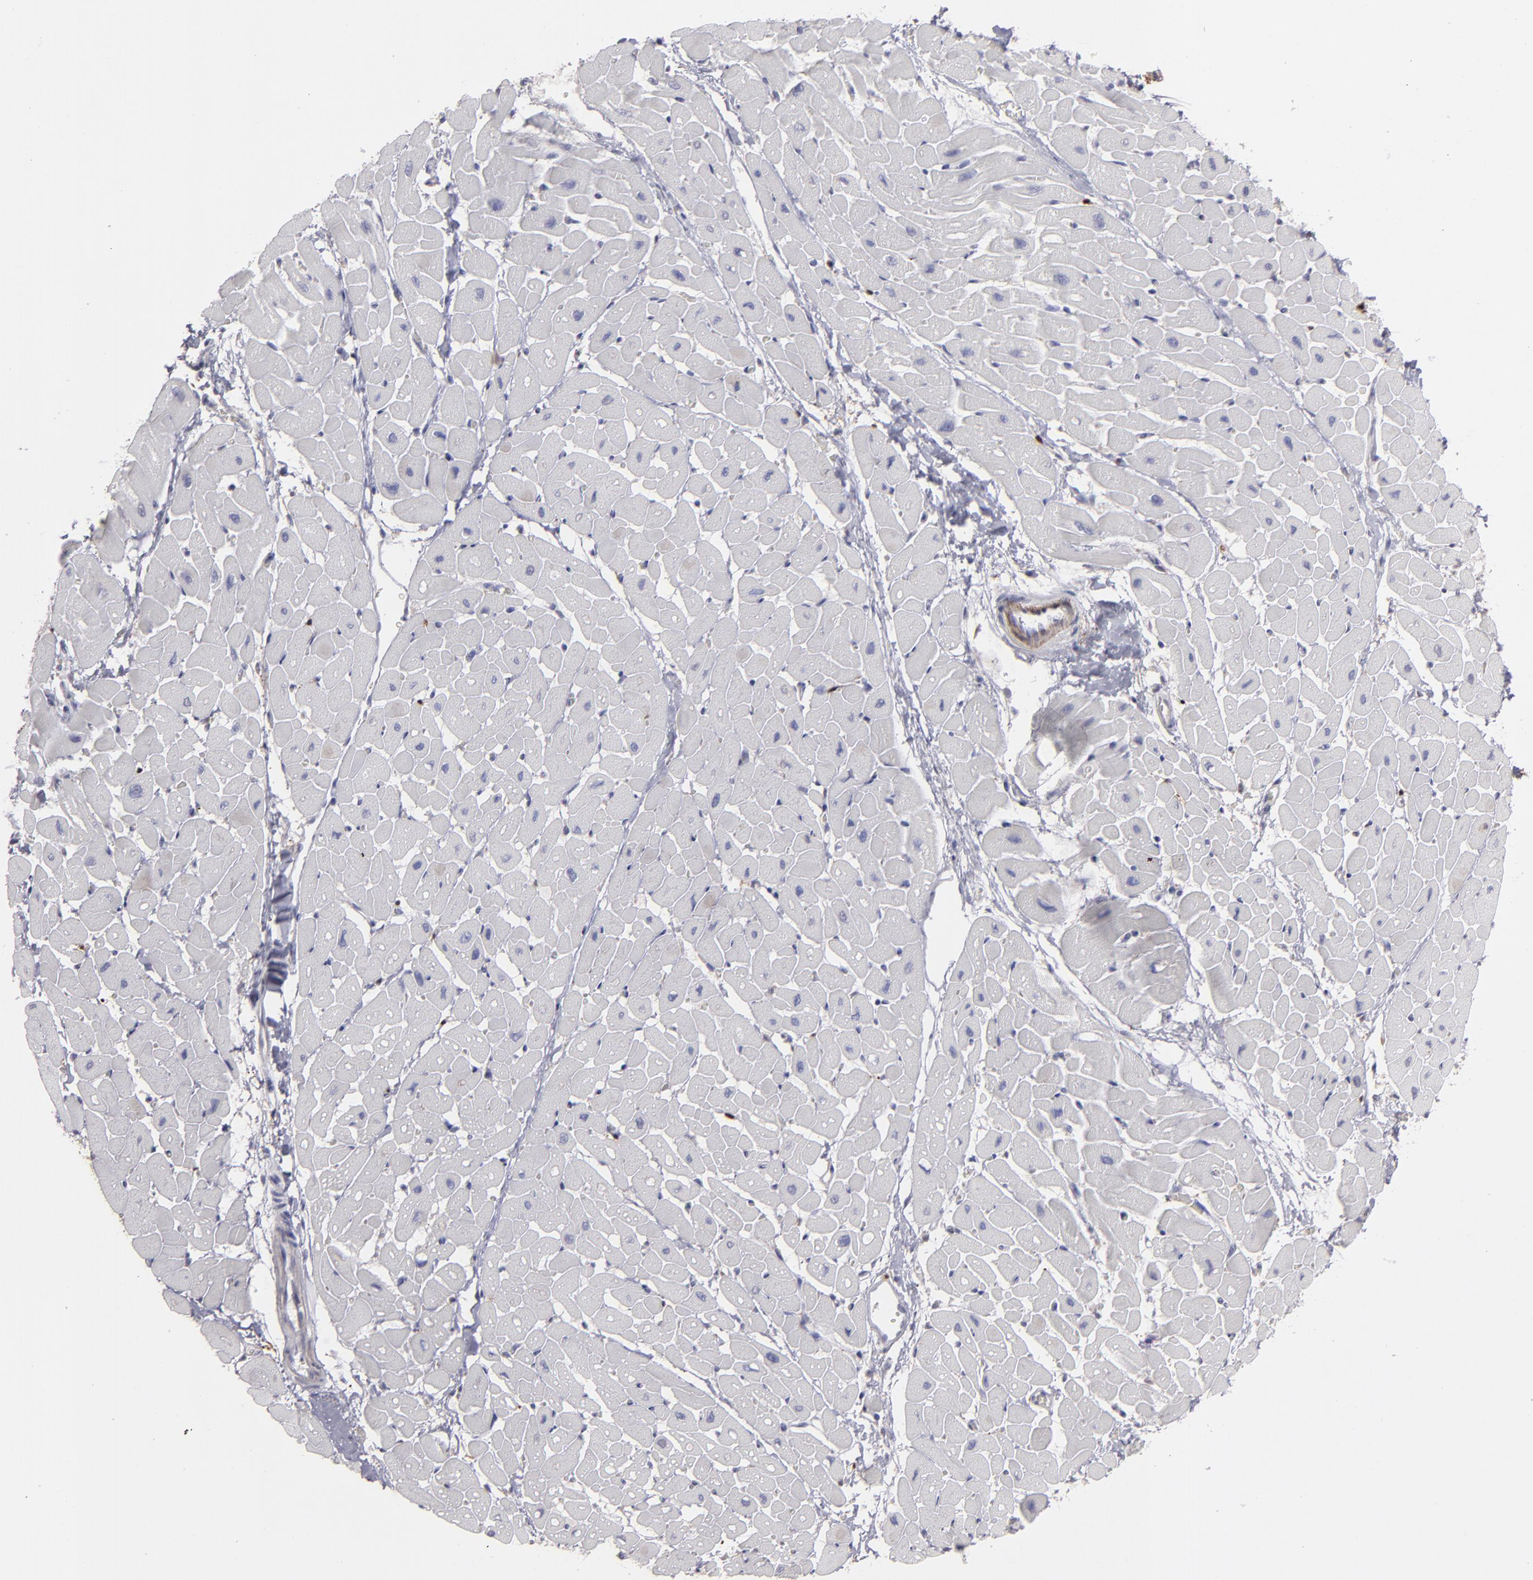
{"staining": {"intensity": "negative", "quantity": "none", "location": "none"}, "tissue": "heart muscle", "cell_type": "Cardiomyocytes", "image_type": "normal", "snomed": [{"axis": "morphology", "description": "Normal tissue, NOS"}, {"axis": "topography", "description": "Heart"}], "caption": "There is no significant expression in cardiomyocytes of heart muscle. (DAB IHC, high magnification).", "gene": "SEMA3G", "patient": {"sex": "male", "age": 45}}